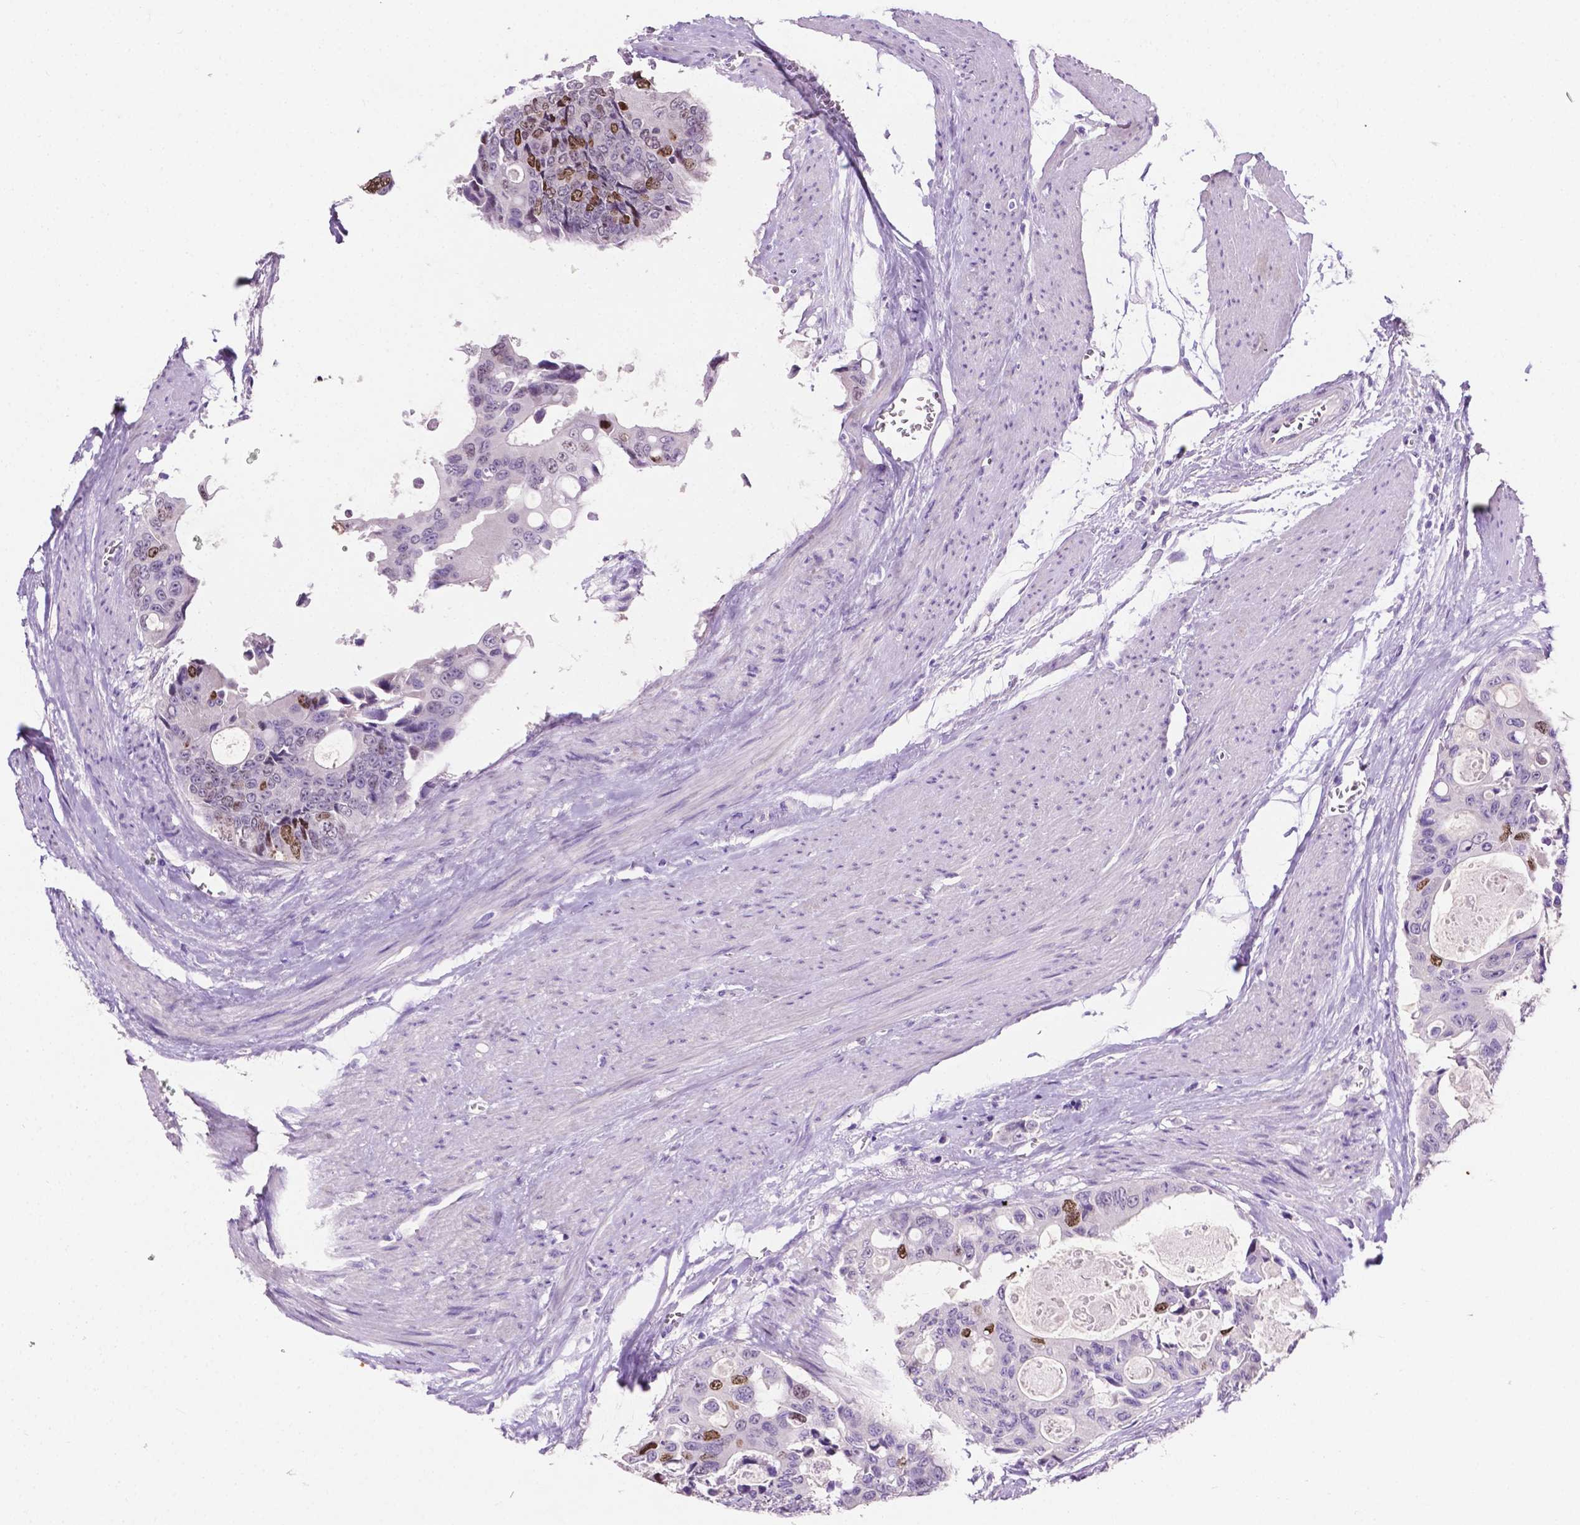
{"staining": {"intensity": "moderate", "quantity": "<25%", "location": "nuclear"}, "tissue": "colorectal cancer", "cell_type": "Tumor cells", "image_type": "cancer", "snomed": [{"axis": "morphology", "description": "Adenocarcinoma, NOS"}, {"axis": "topography", "description": "Rectum"}], "caption": "An immunohistochemistry photomicrograph of tumor tissue is shown. Protein staining in brown highlights moderate nuclear positivity in colorectal cancer (adenocarcinoma) within tumor cells.", "gene": "SIAH2", "patient": {"sex": "male", "age": 76}}